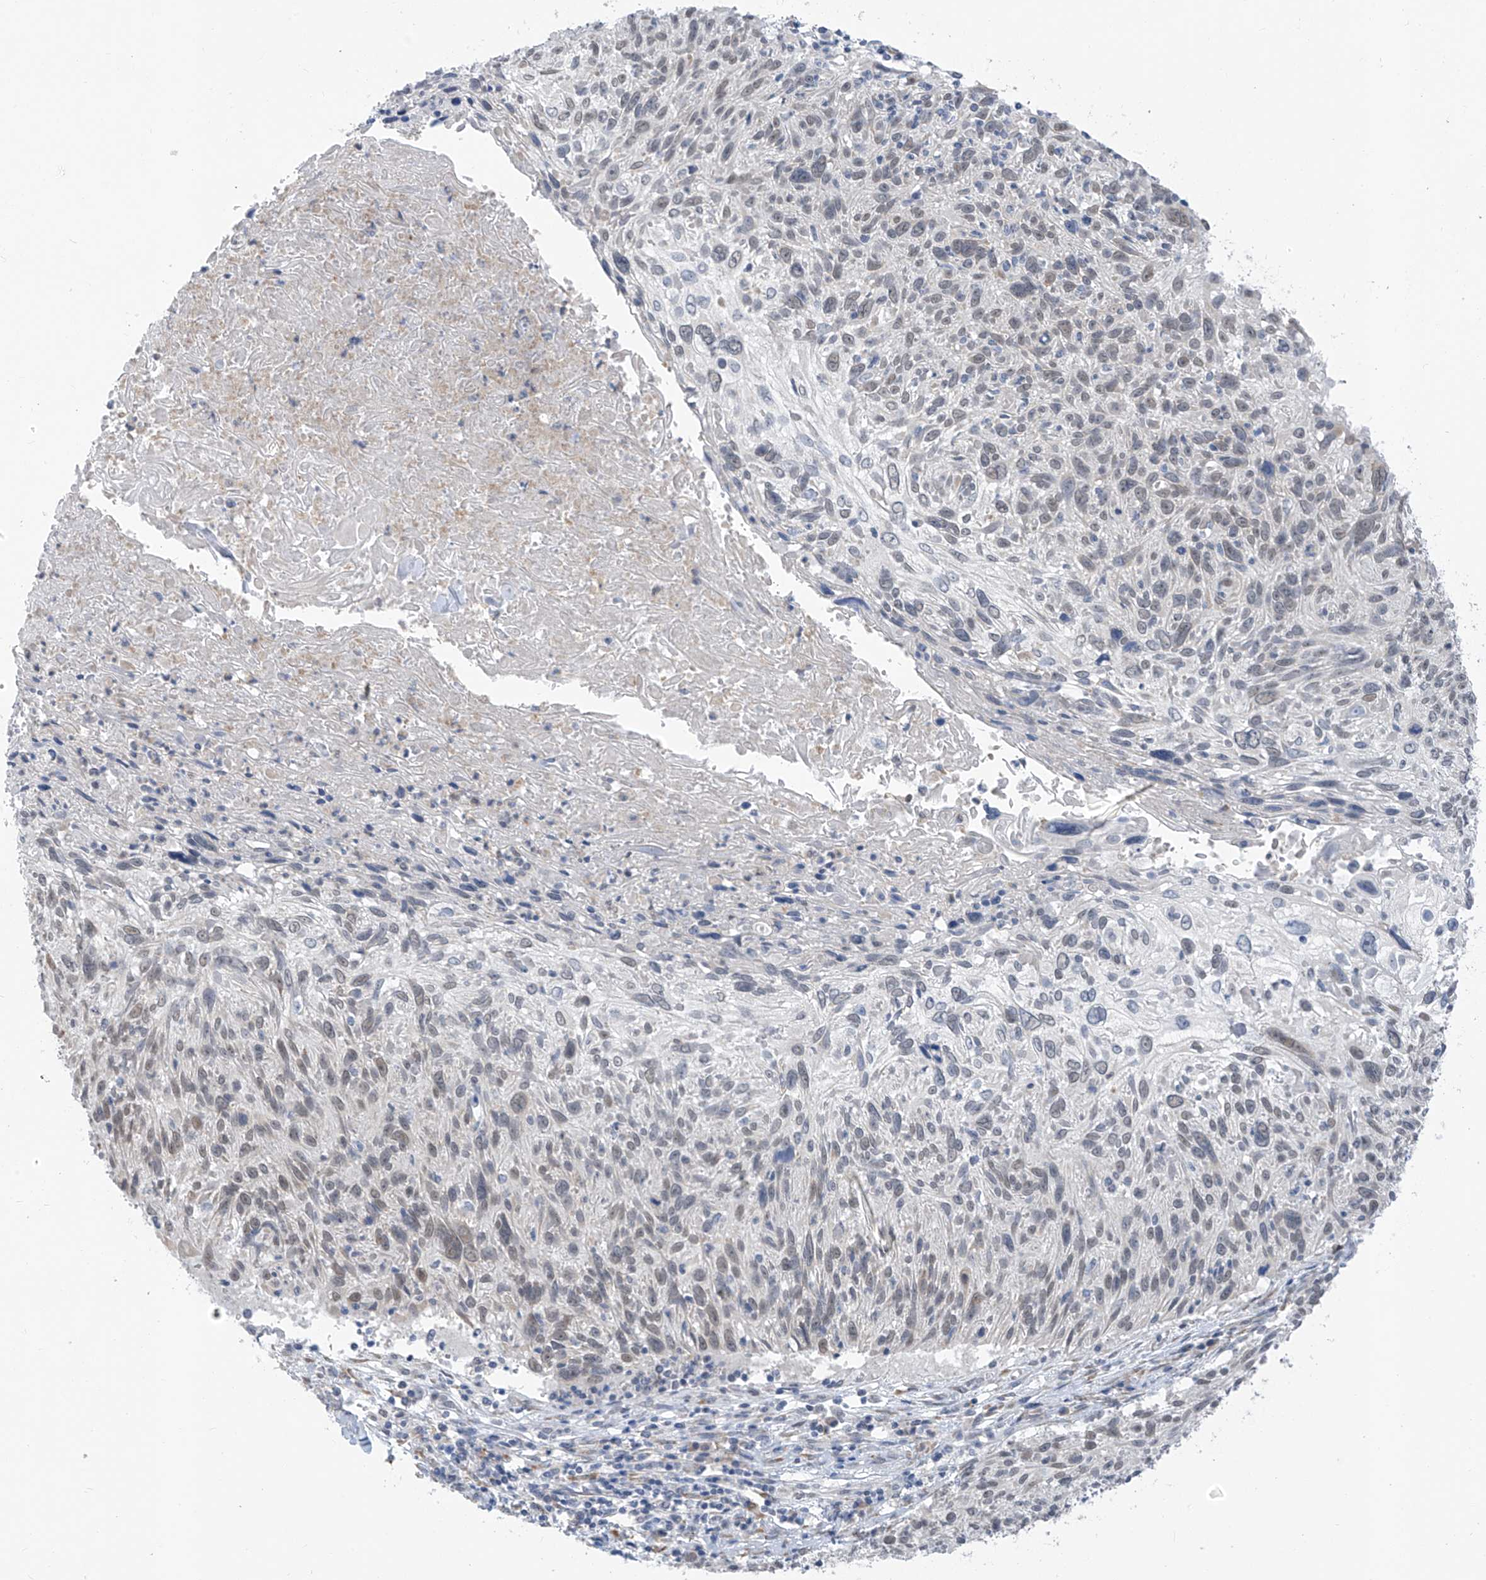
{"staining": {"intensity": "weak", "quantity": ">75%", "location": "nuclear"}, "tissue": "cervical cancer", "cell_type": "Tumor cells", "image_type": "cancer", "snomed": [{"axis": "morphology", "description": "Squamous cell carcinoma, NOS"}, {"axis": "topography", "description": "Cervix"}], "caption": "Immunohistochemistry (IHC) of cervical cancer demonstrates low levels of weak nuclear staining in approximately >75% of tumor cells.", "gene": "CYP4V2", "patient": {"sex": "female", "age": 51}}